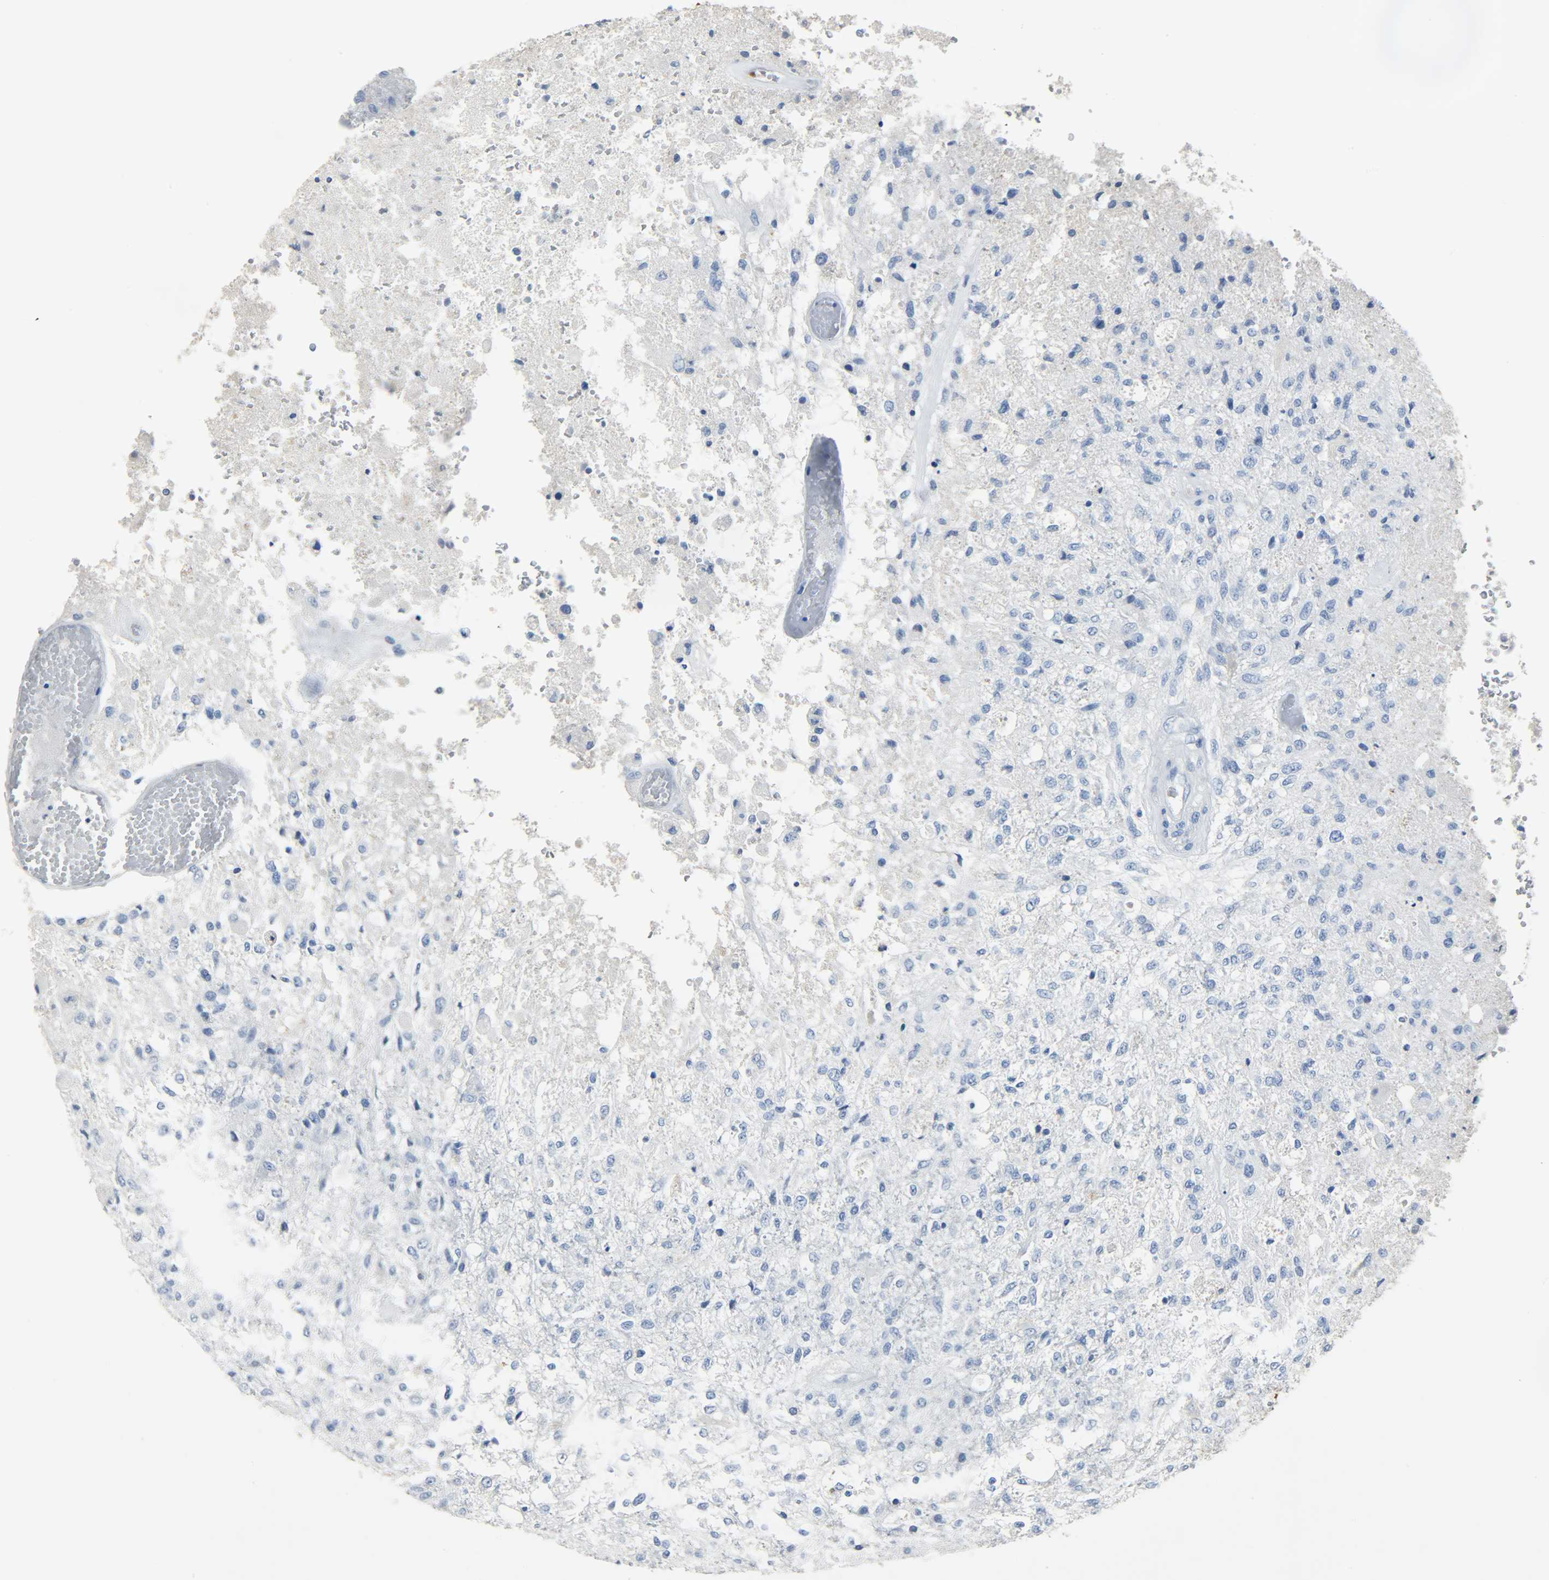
{"staining": {"intensity": "negative", "quantity": "none", "location": "none"}, "tissue": "glioma", "cell_type": "Tumor cells", "image_type": "cancer", "snomed": [{"axis": "morphology", "description": "Normal tissue, NOS"}, {"axis": "morphology", "description": "Glioma, malignant, High grade"}, {"axis": "topography", "description": "Cerebral cortex"}], "caption": "There is no significant staining in tumor cells of glioma.", "gene": "CRP", "patient": {"sex": "male", "age": 77}}